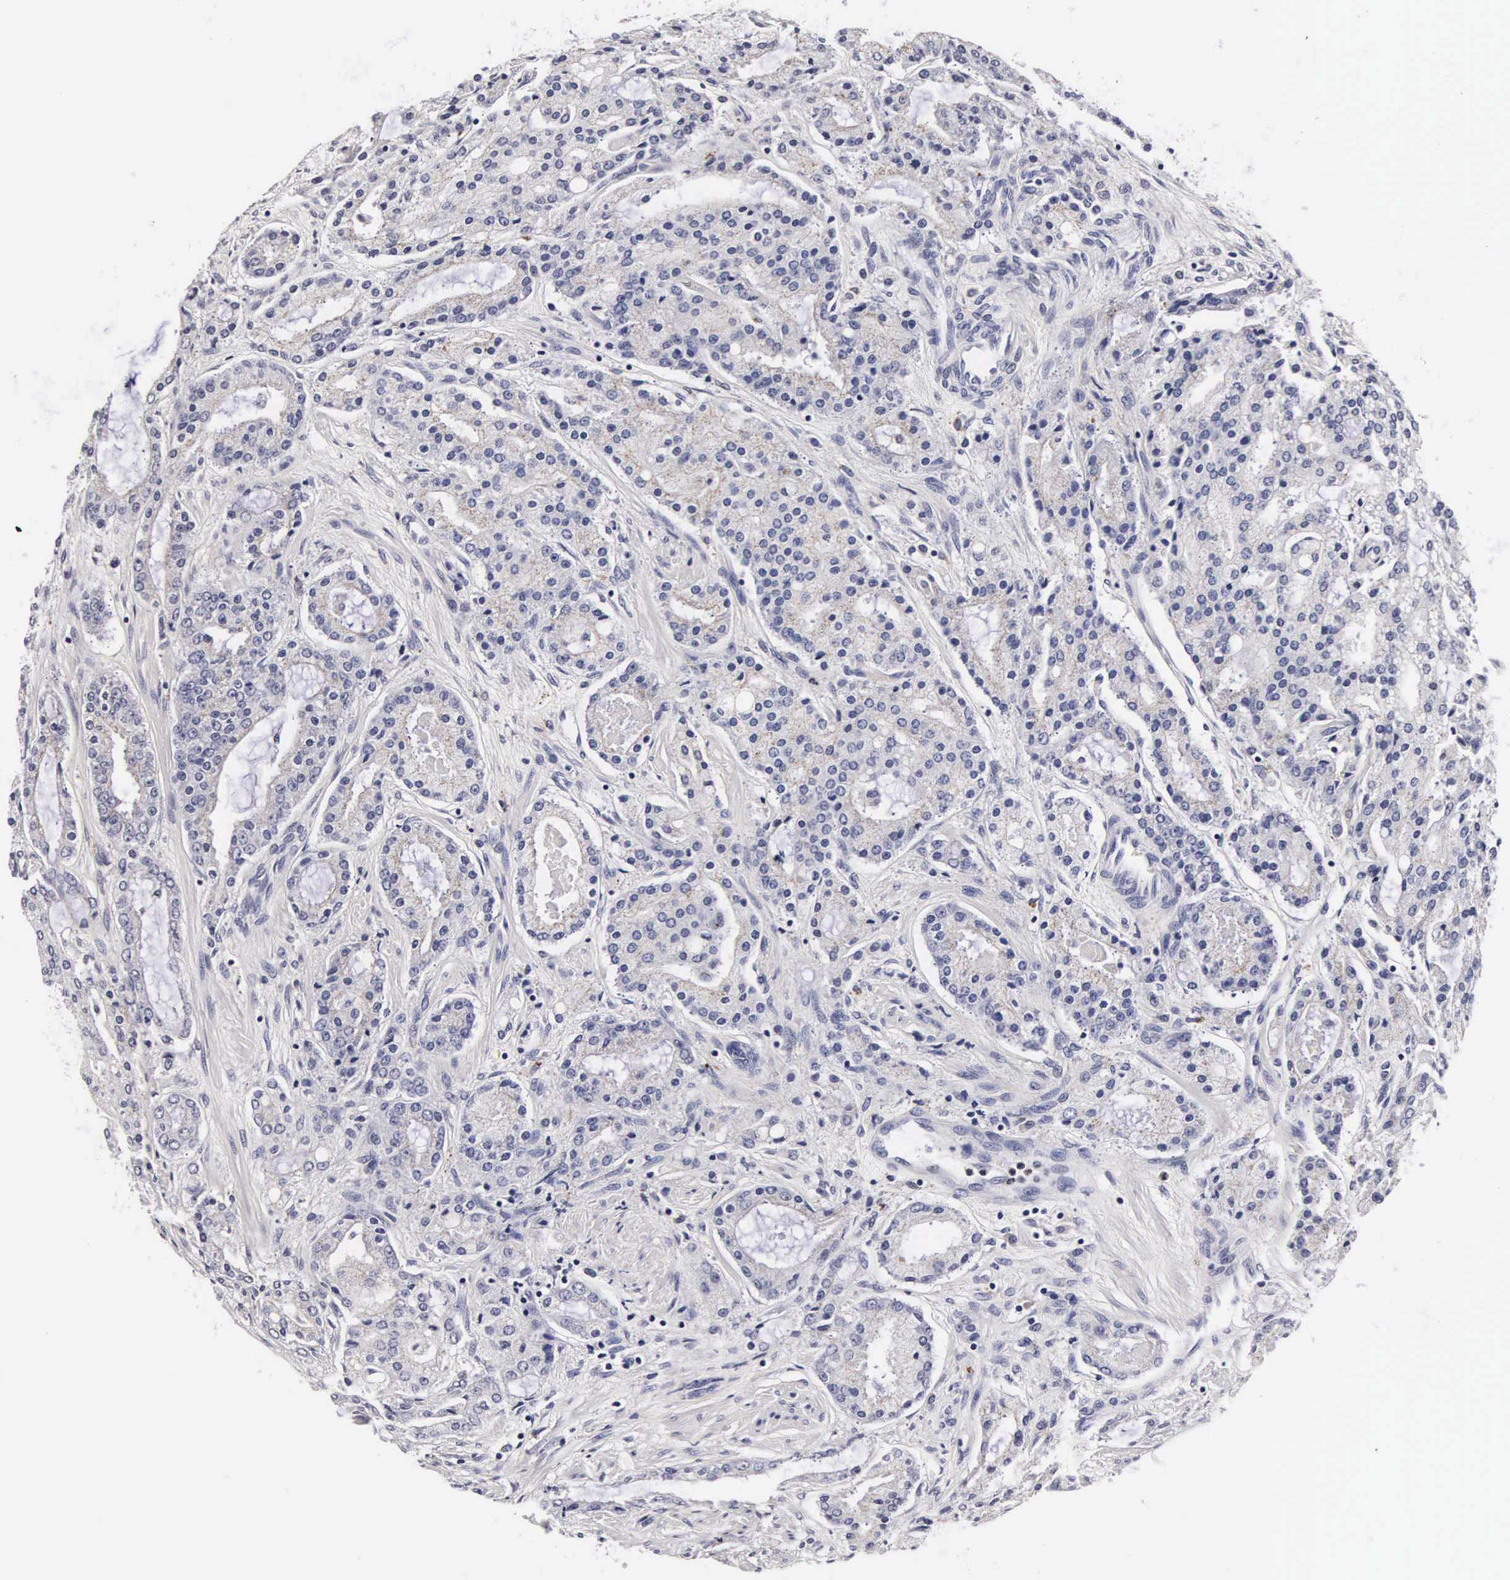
{"staining": {"intensity": "negative", "quantity": "none", "location": "none"}, "tissue": "prostate cancer", "cell_type": "Tumor cells", "image_type": "cancer", "snomed": [{"axis": "morphology", "description": "Adenocarcinoma, Medium grade"}, {"axis": "topography", "description": "Prostate"}], "caption": "A histopathology image of prostate cancer stained for a protein shows no brown staining in tumor cells.", "gene": "RNASE6", "patient": {"sex": "male", "age": 72}}